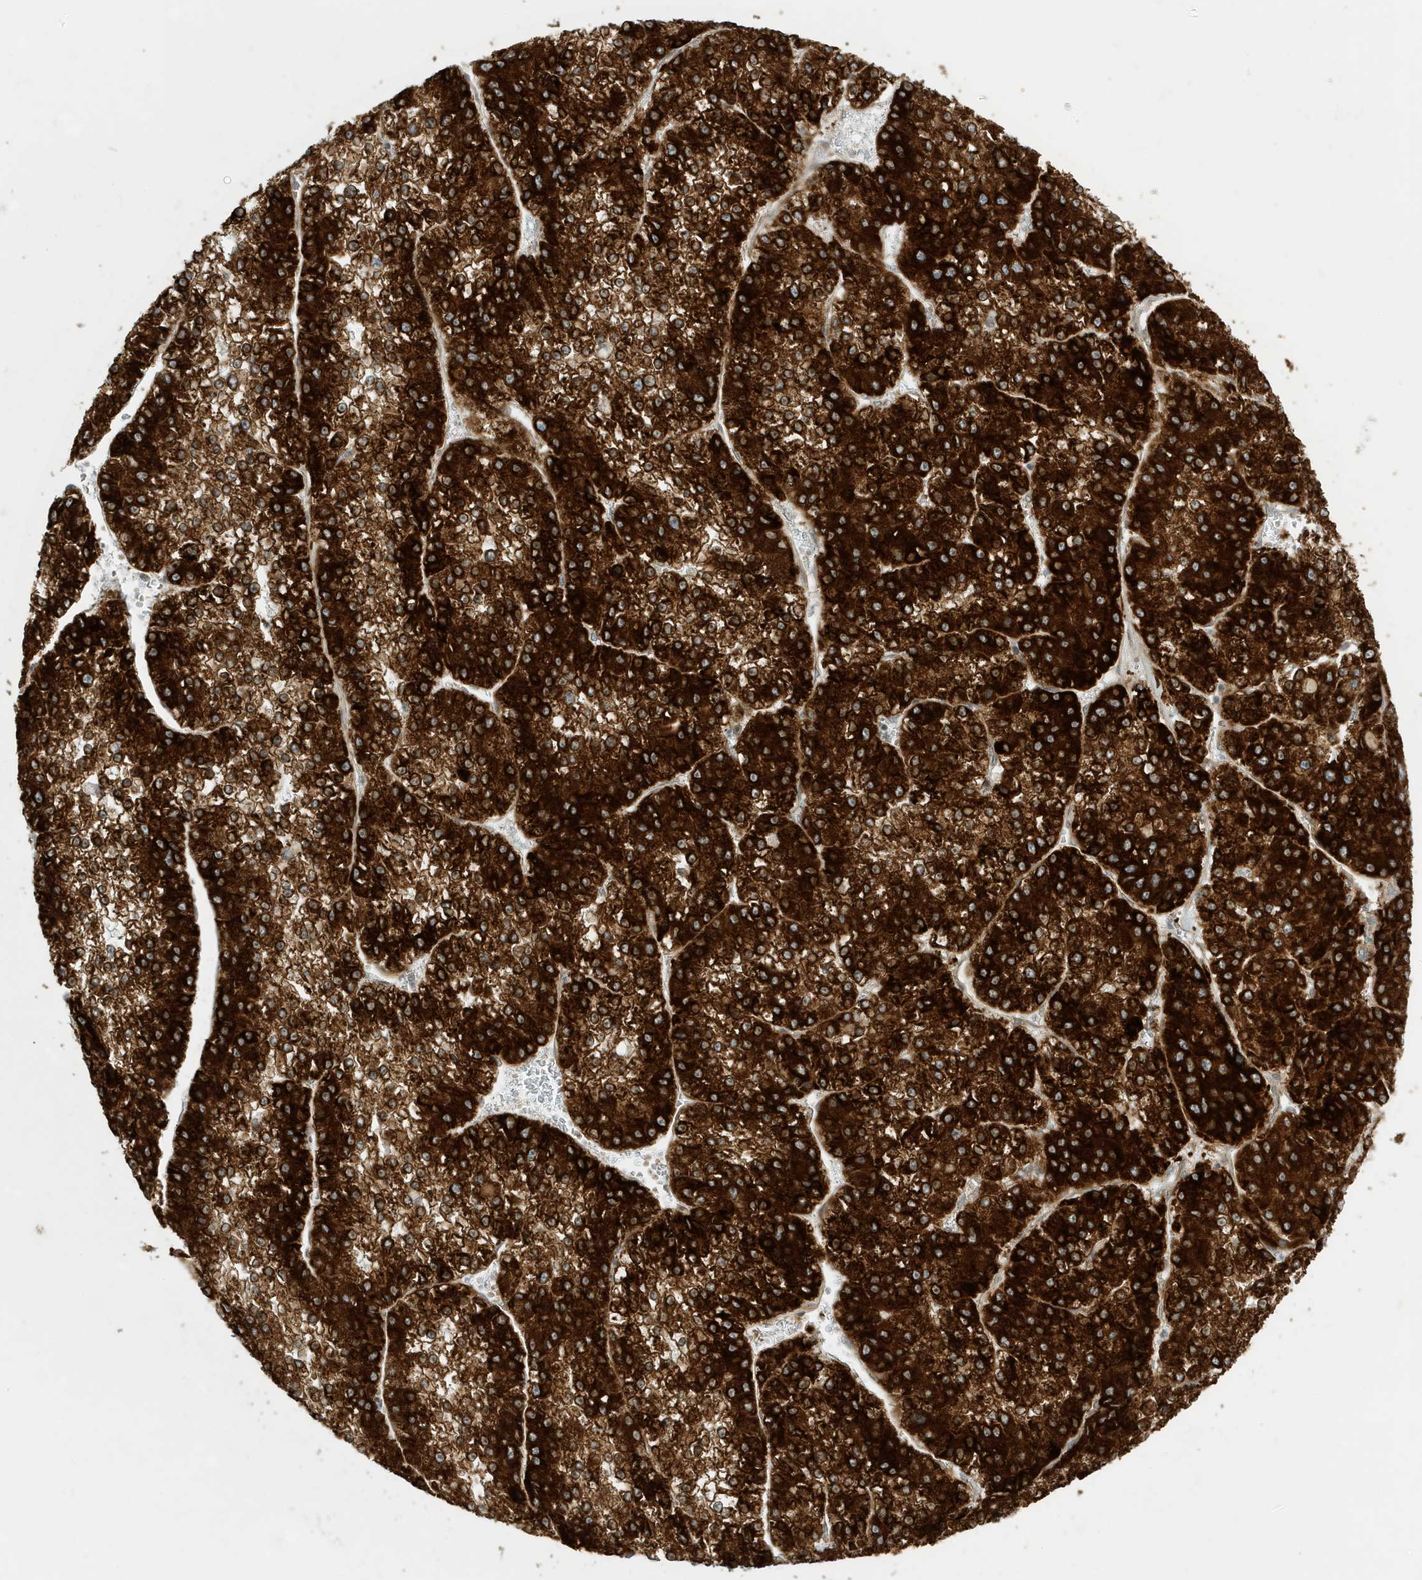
{"staining": {"intensity": "strong", "quantity": ">75%", "location": "cytoplasmic/membranous"}, "tissue": "liver cancer", "cell_type": "Tumor cells", "image_type": "cancer", "snomed": [{"axis": "morphology", "description": "Carcinoma, Hepatocellular, NOS"}, {"axis": "topography", "description": "Liver"}], "caption": "The histopathology image exhibits immunohistochemical staining of liver cancer (hepatocellular carcinoma). There is strong cytoplasmic/membranous expression is identified in about >75% of tumor cells.", "gene": "SCARF2", "patient": {"sex": "female", "age": 73}}